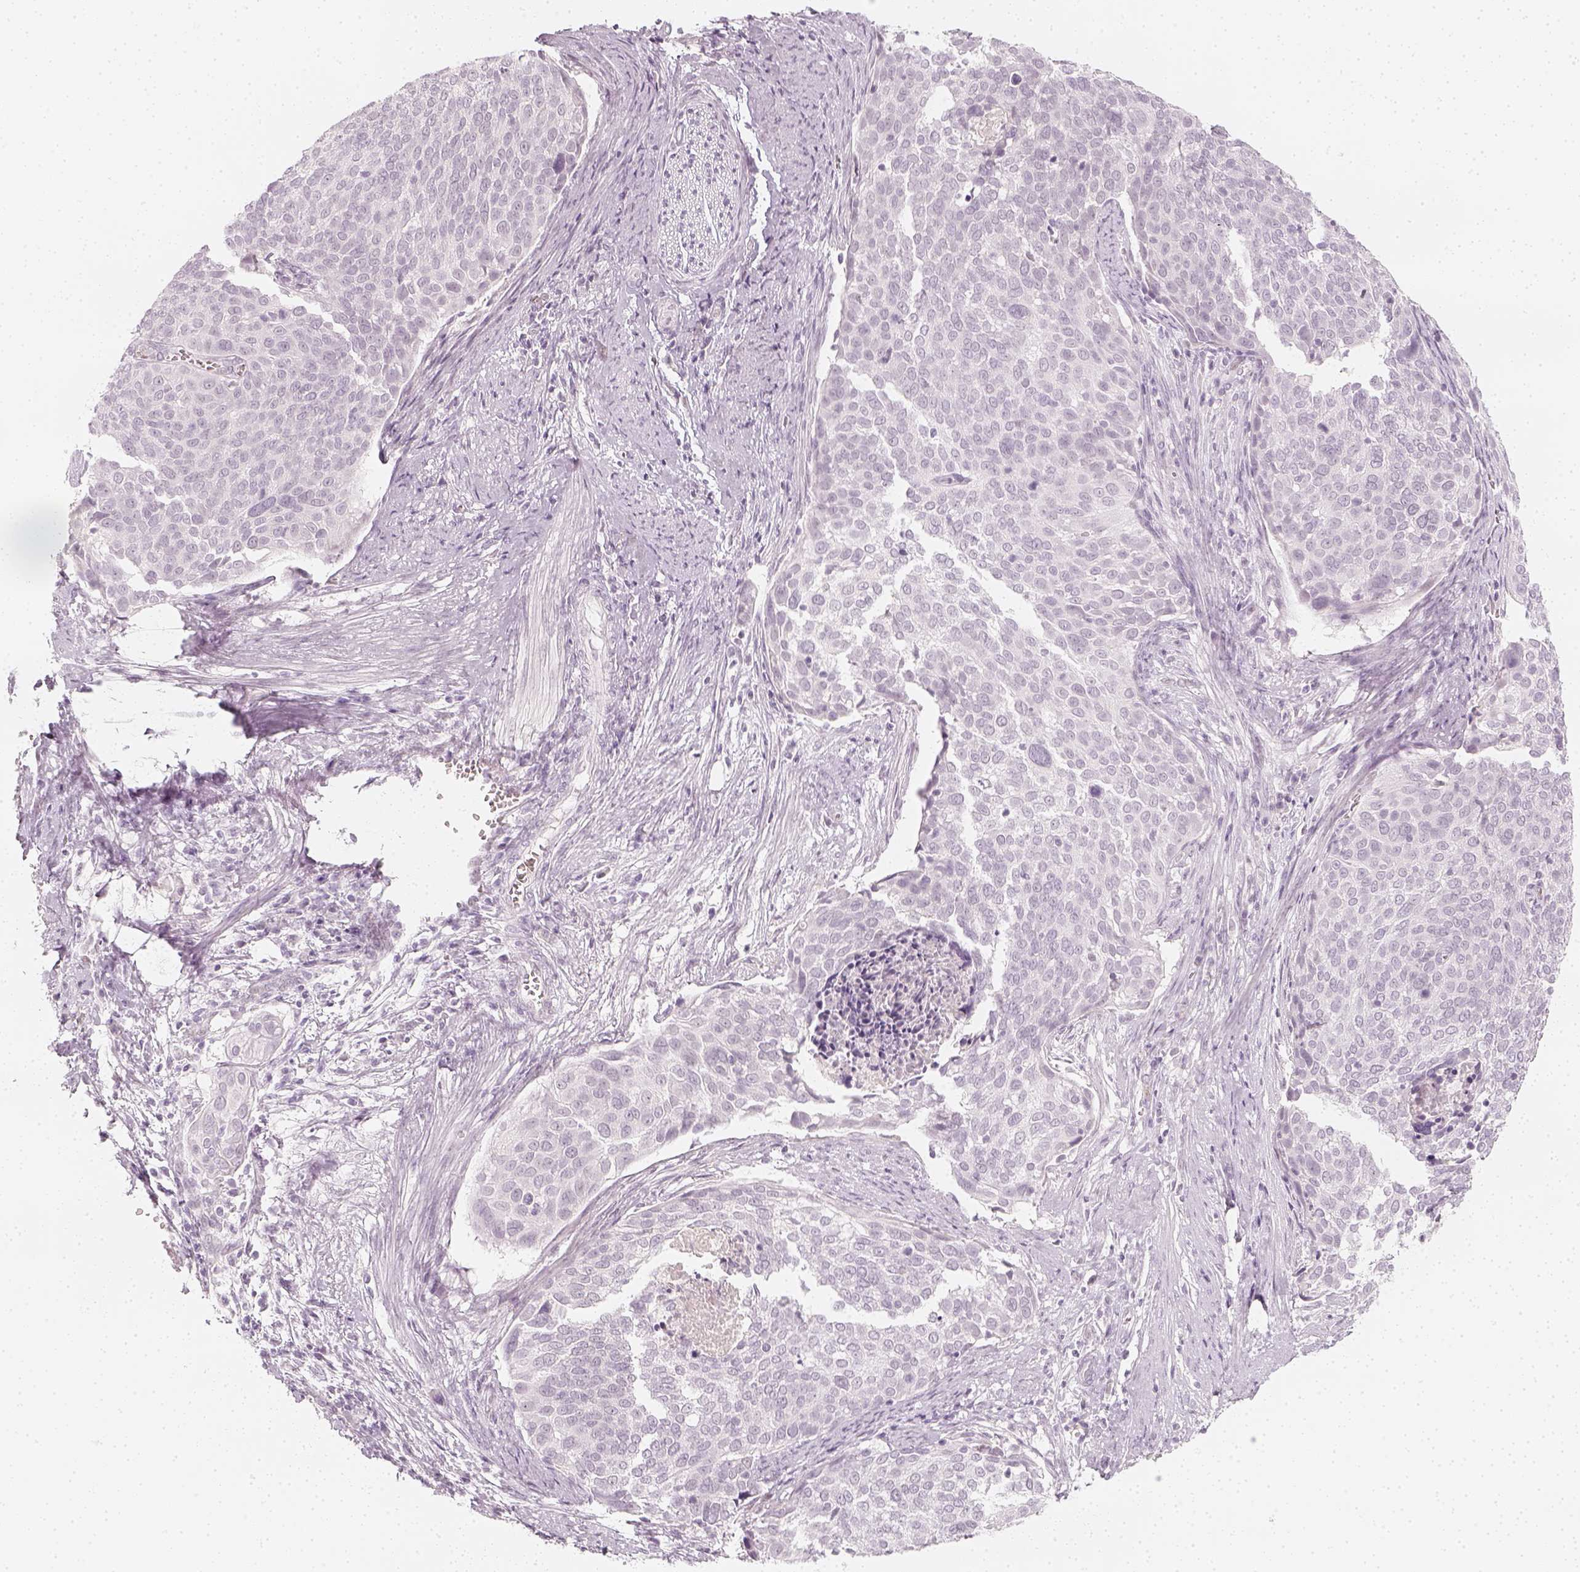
{"staining": {"intensity": "negative", "quantity": "none", "location": "none"}, "tissue": "cervical cancer", "cell_type": "Tumor cells", "image_type": "cancer", "snomed": [{"axis": "morphology", "description": "Squamous cell carcinoma, NOS"}, {"axis": "topography", "description": "Cervix"}], "caption": "The histopathology image reveals no staining of tumor cells in squamous cell carcinoma (cervical). (DAB (3,3'-diaminobenzidine) IHC, high magnification).", "gene": "KRTAP2-1", "patient": {"sex": "female", "age": 39}}